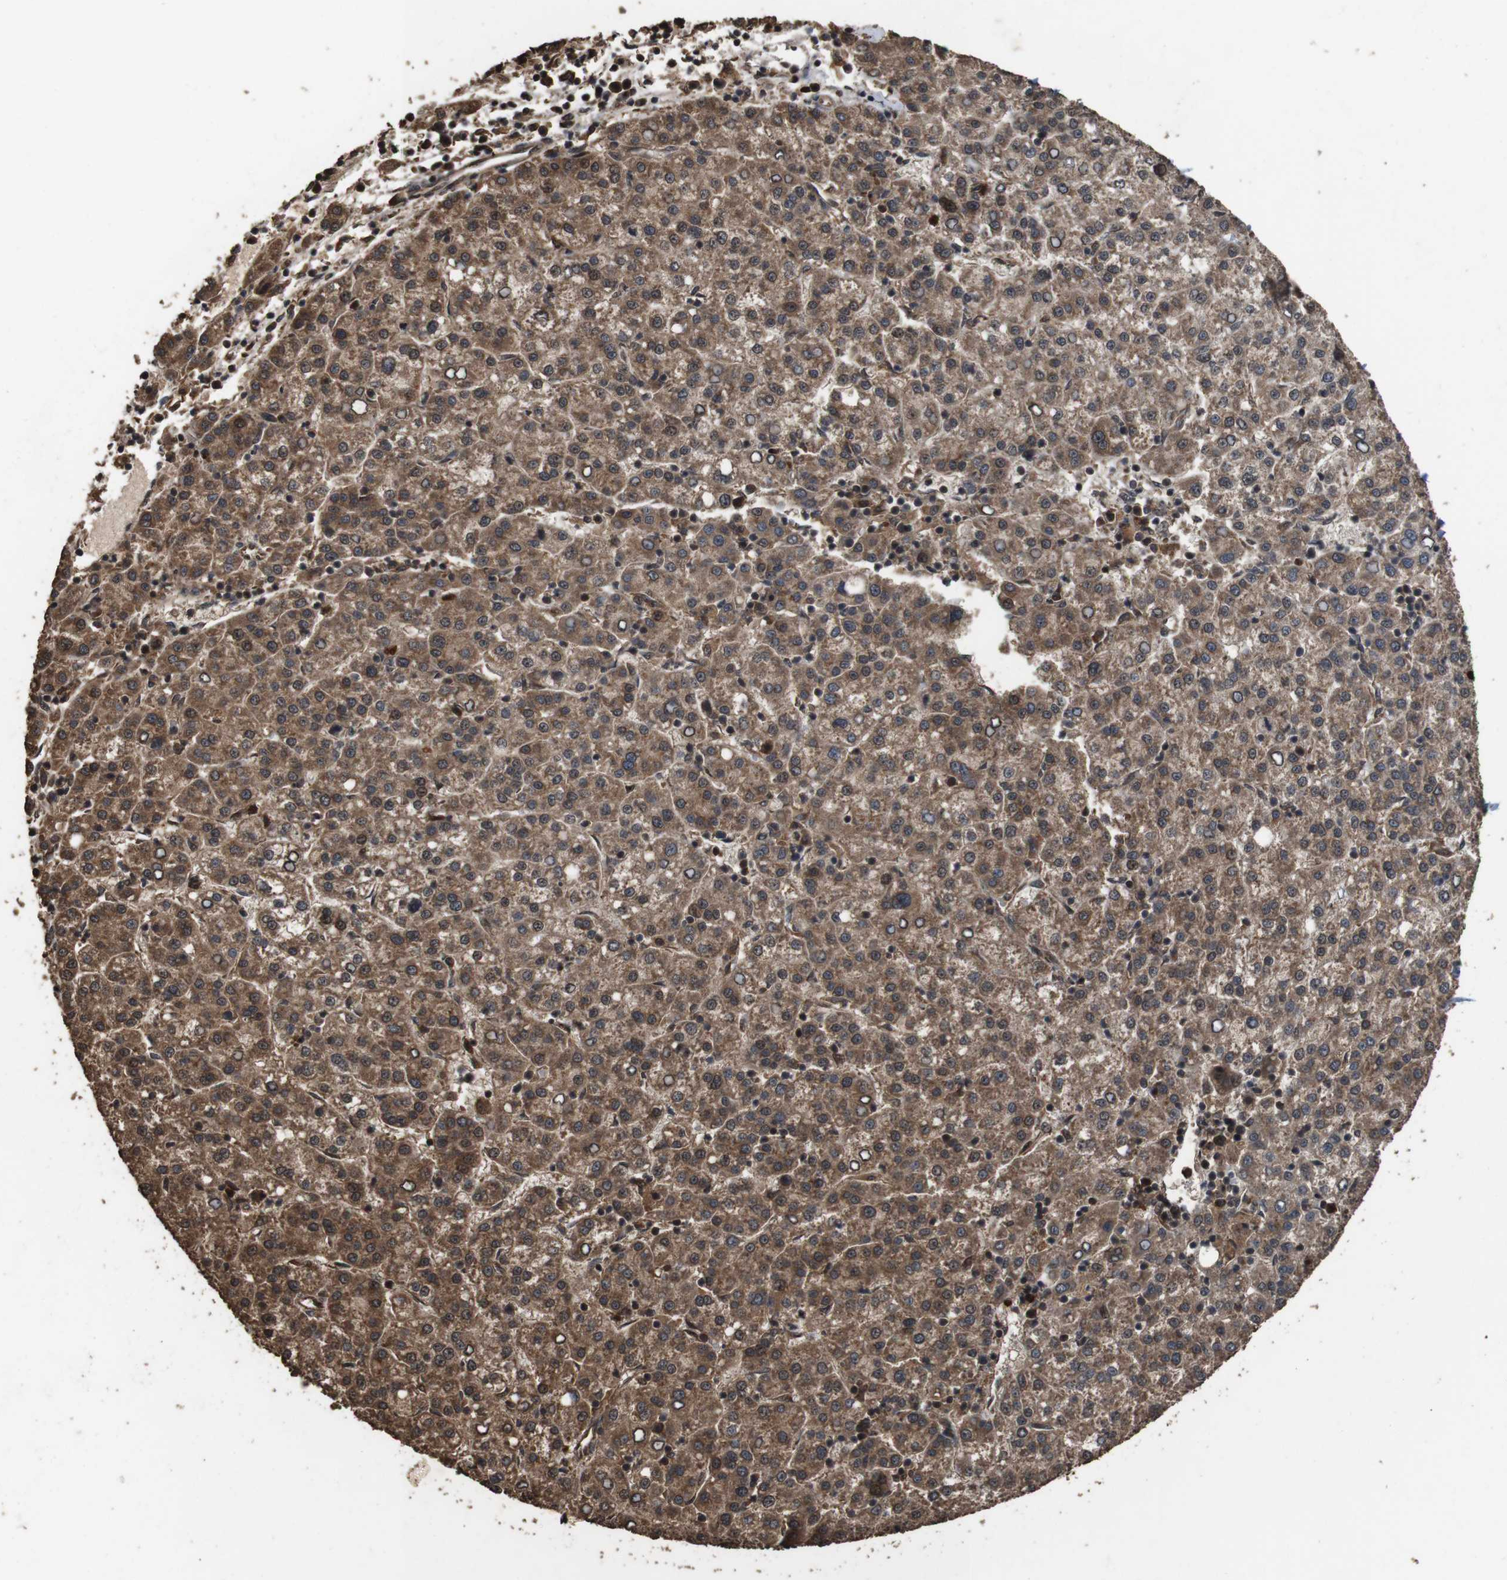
{"staining": {"intensity": "moderate", "quantity": ">75%", "location": "cytoplasmic/membranous"}, "tissue": "liver cancer", "cell_type": "Tumor cells", "image_type": "cancer", "snomed": [{"axis": "morphology", "description": "Carcinoma, Hepatocellular, NOS"}, {"axis": "topography", "description": "Liver"}], "caption": "High-magnification brightfield microscopy of liver hepatocellular carcinoma stained with DAB (3,3'-diaminobenzidine) (brown) and counterstained with hematoxylin (blue). tumor cells exhibit moderate cytoplasmic/membranous staining is appreciated in approximately>75% of cells.", "gene": "RRAS2", "patient": {"sex": "female", "age": 58}}